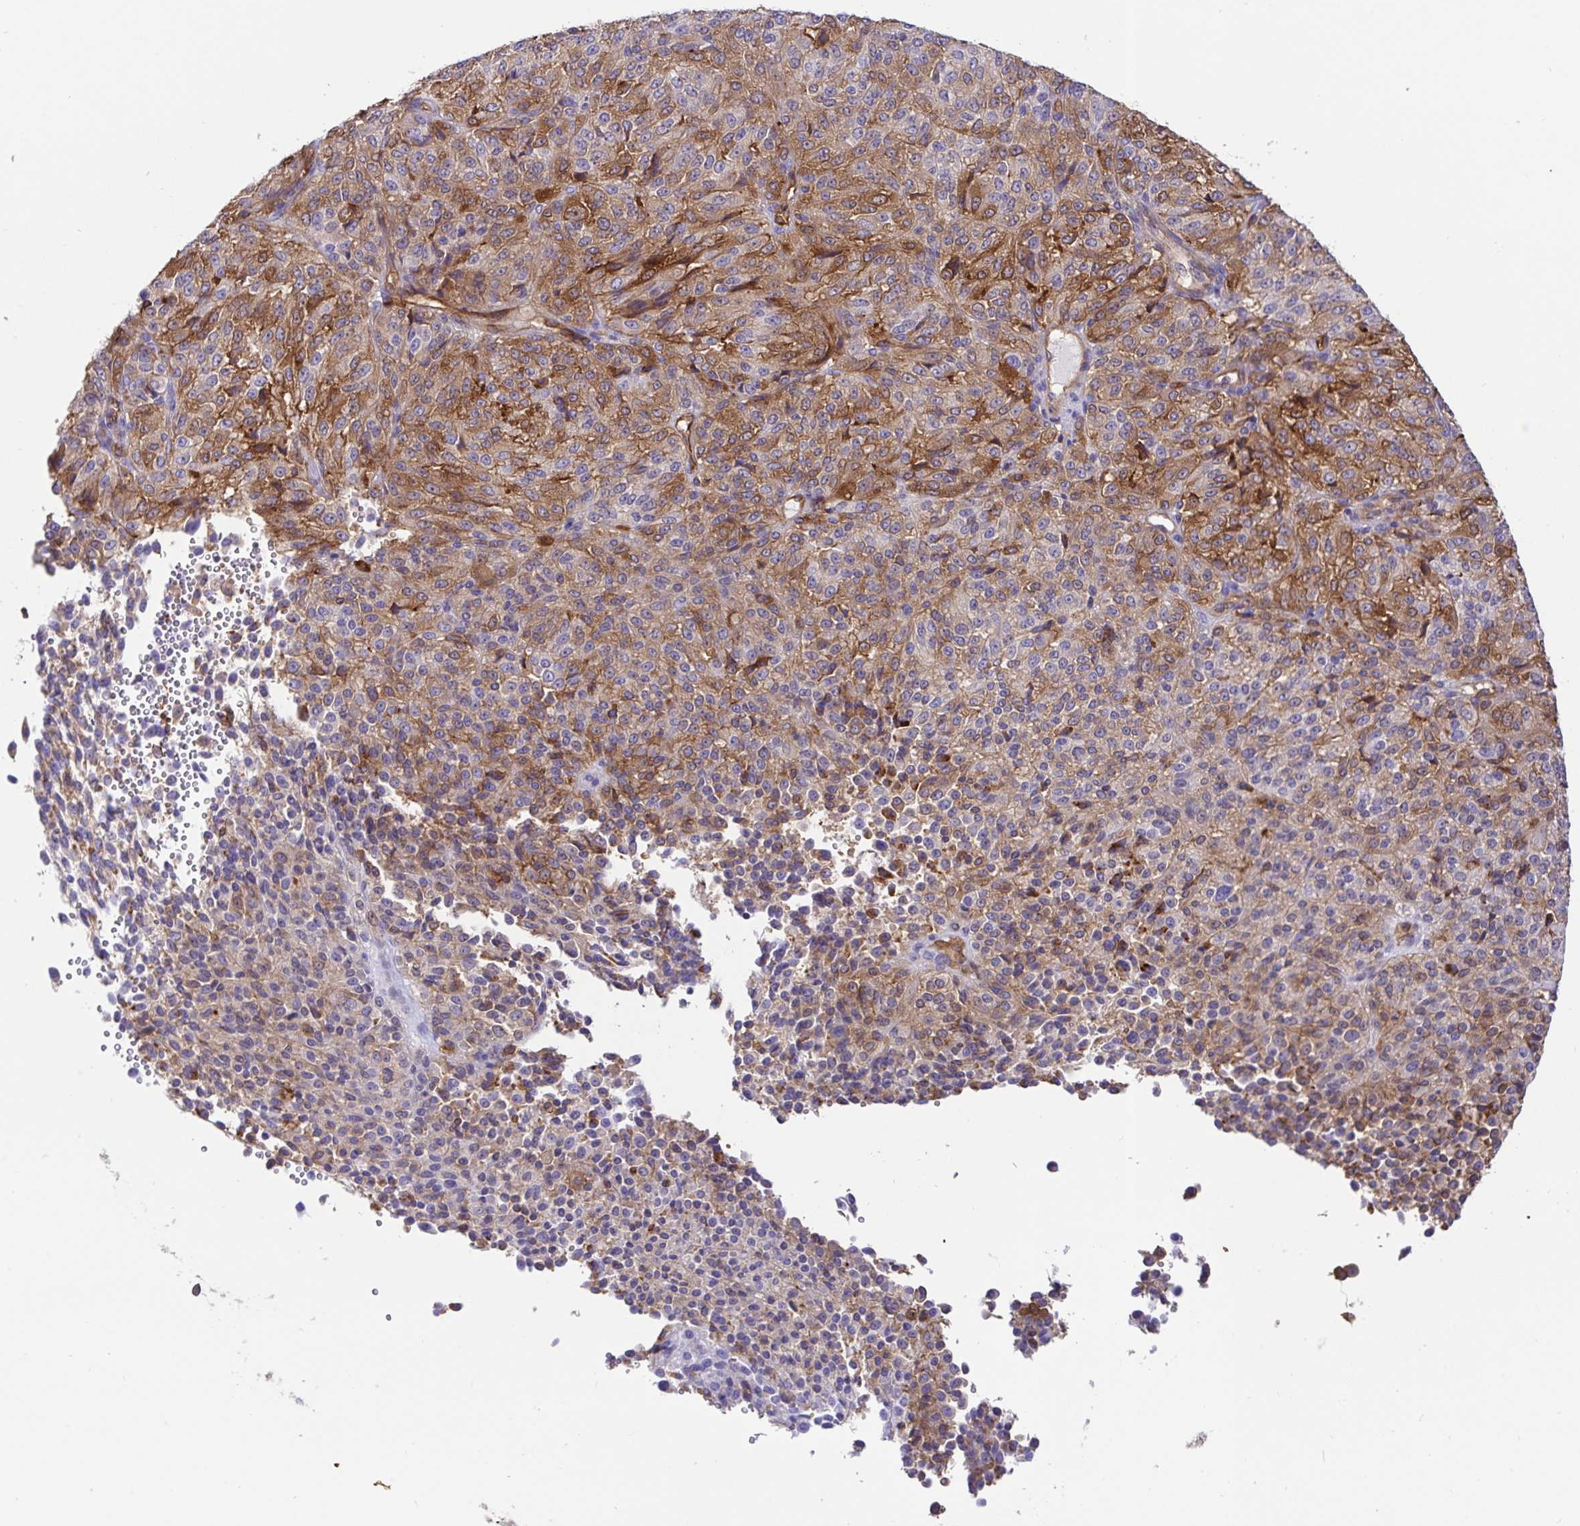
{"staining": {"intensity": "moderate", "quantity": "25%-75%", "location": "cytoplasmic/membranous"}, "tissue": "melanoma", "cell_type": "Tumor cells", "image_type": "cancer", "snomed": [{"axis": "morphology", "description": "Malignant melanoma, Metastatic site"}, {"axis": "topography", "description": "Brain"}], "caption": "A photomicrograph of human melanoma stained for a protein reveals moderate cytoplasmic/membranous brown staining in tumor cells. (brown staining indicates protein expression, while blue staining denotes nuclei).", "gene": "ANXA2", "patient": {"sex": "female", "age": 56}}